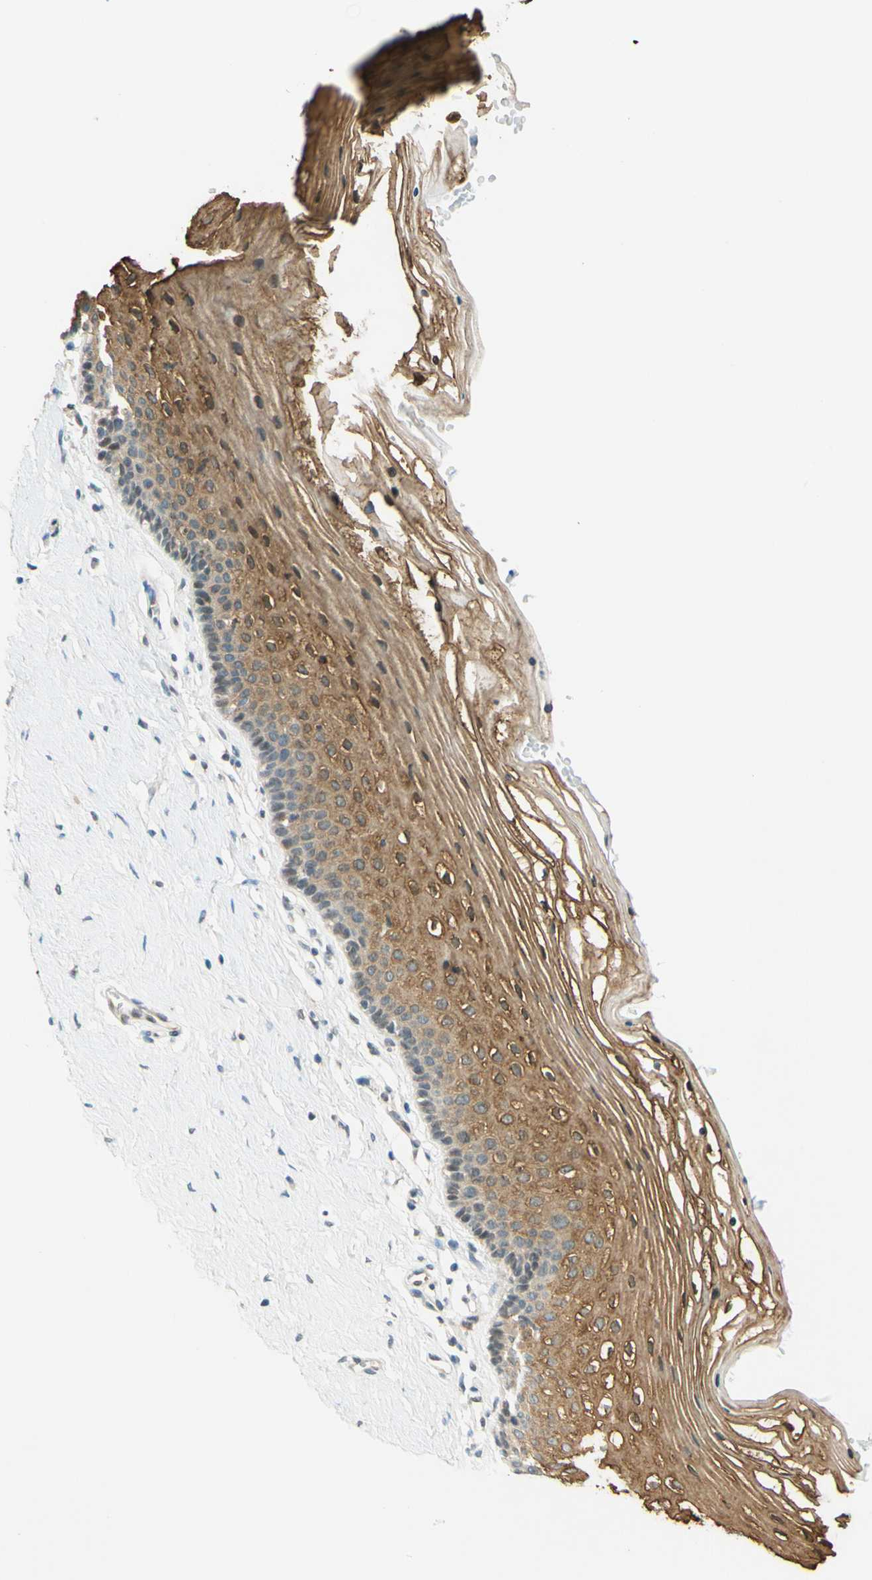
{"staining": {"intensity": "moderate", "quantity": ">75%", "location": "cytoplasmic/membranous"}, "tissue": "vagina", "cell_type": "Squamous epithelial cells", "image_type": "normal", "snomed": [{"axis": "morphology", "description": "Normal tissue, NOS"}, {"axis": "topography", "description": "Vagina"}], "caption": "Immunohistochemical staining of normal vagina exhibits >75% levels of moderate cytoplasmic/membranous protein staining in approximately >75% of squamous epithelial cells. (Stains: DAB in brown, nuclei in blue, Microscopy: brightfield microscopy at high magnification).", "gene": "C2CD2L", "patient": {"sex": "female", "age": 32}}